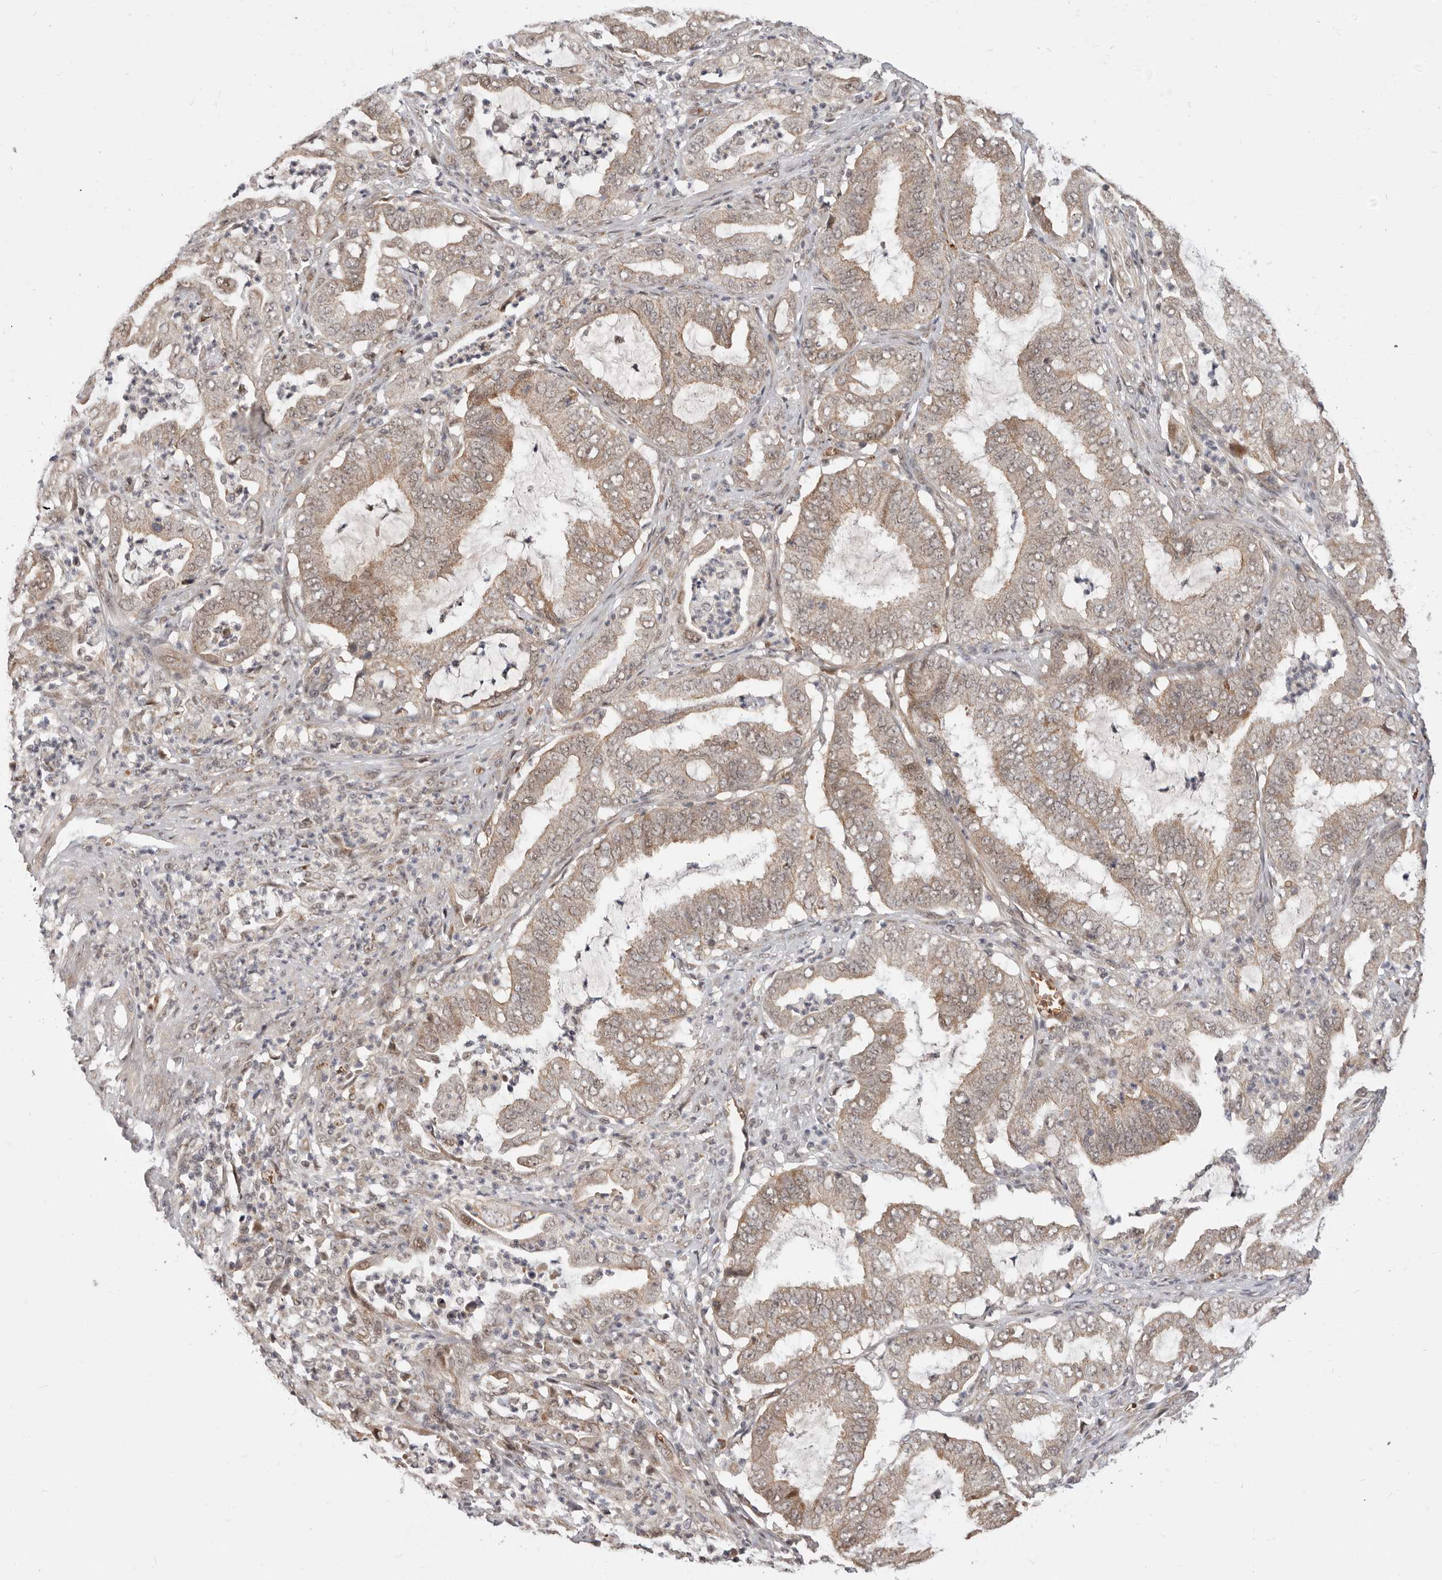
{"staining": {"intensity": "weak", "quantity": ">75%", "location": "cytoplasmic/membranous,nuclear"}, "tissue": "endometrial cancer", "cell_type": "Tumor cells", "image_type": "cancer", "snomed": [{"axis": "morphology", "description": "Adenocarcinoma, NOS"}, {"axis": "topography", "description": "Endometrium"}], "caption": "Tumor cells demonstrate weak cytoplasmic/membranous and nuclear staining in approximately >75% of cells in endometrial cancer. Using DAB (brown) and hematoxylin (blue) stains, captured at high magnification using brightfield microscopy.", "gene": "NCOA3", "patient": {"sex": "female", "age": 51}}